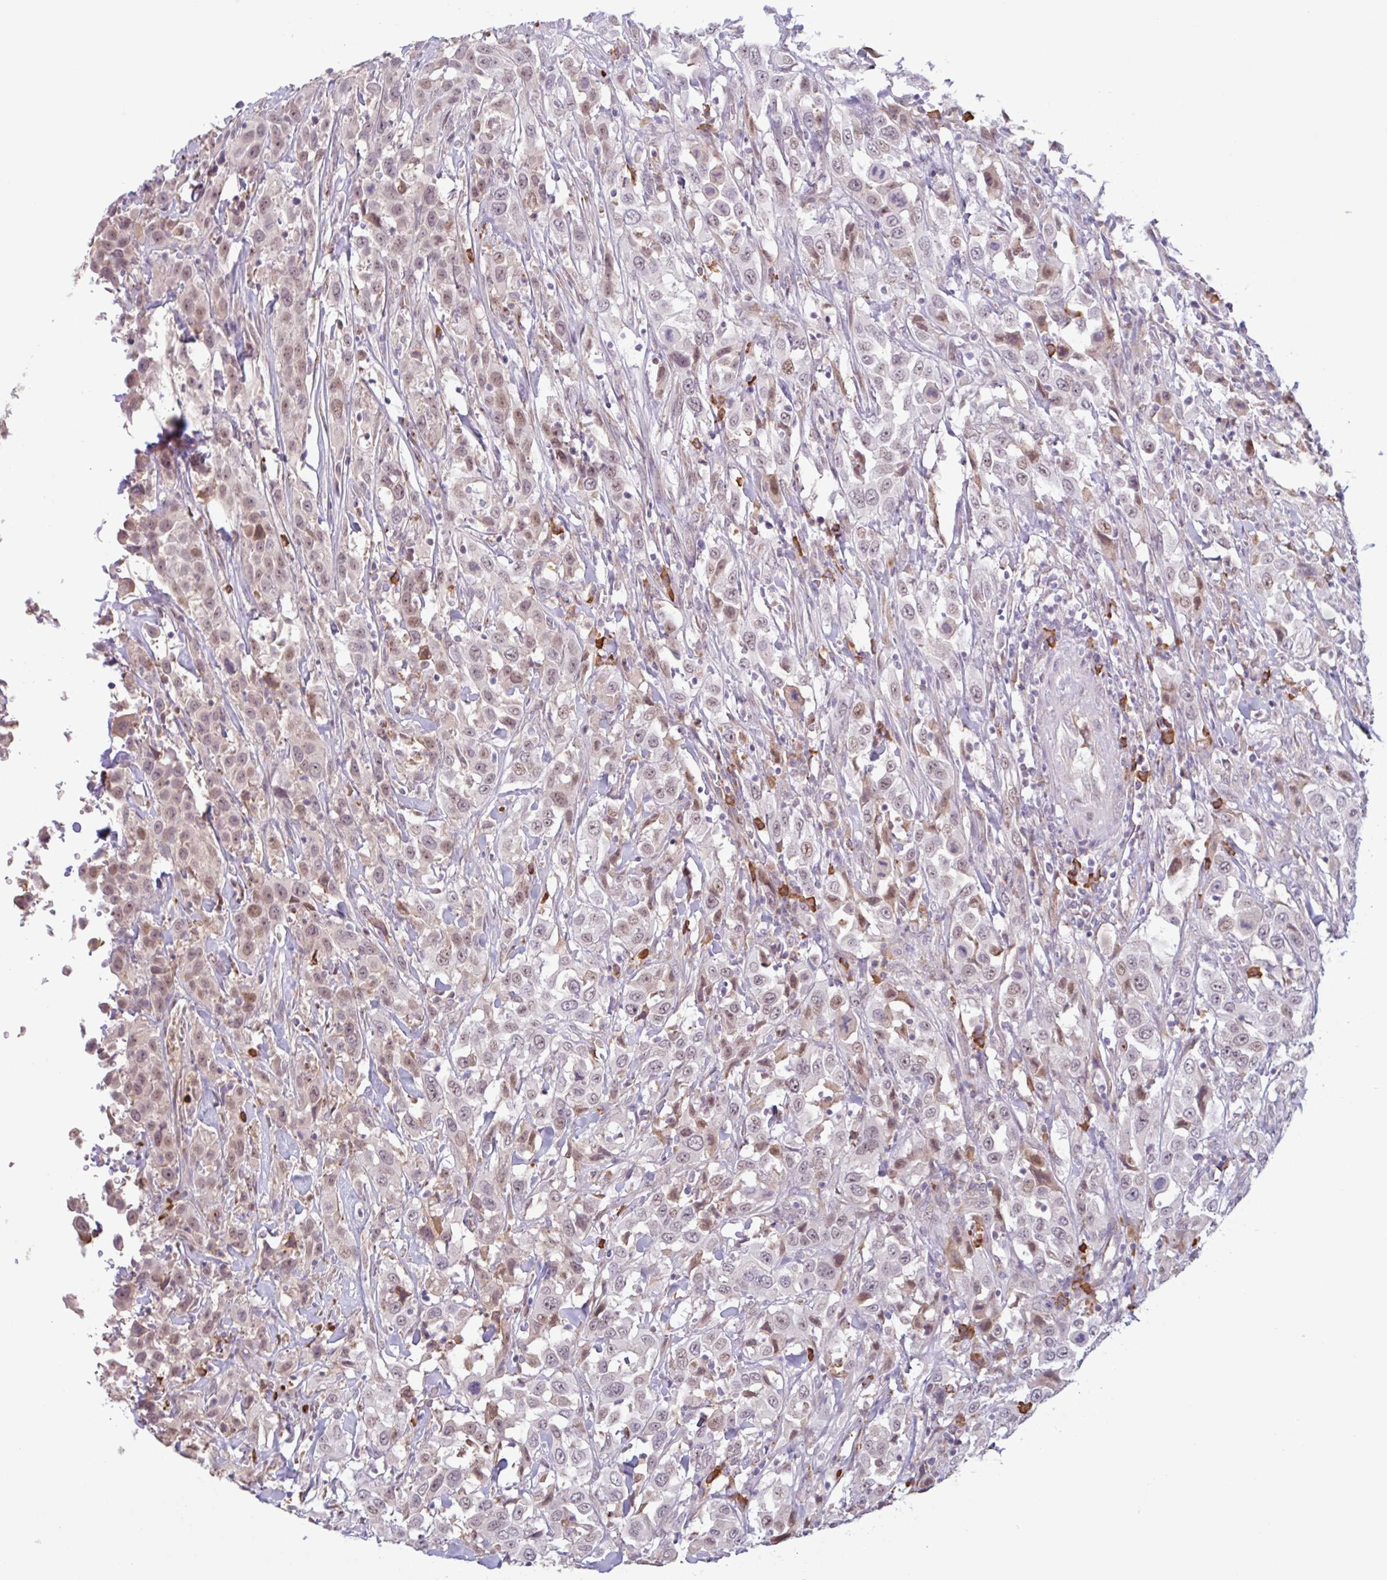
{"staining": {"intensity": "weak", "quantity": ">75%", "location": "nuclear"}, "tissue": "urothelial cancer", "cell_type": "Tumor cells", "image_type": "cancer", "snomed": [{"axis": "morphology", "description": "Urothelial carcinoma, High grade"}, {"axis": "topography", "description": "Urinary bladder"}], "caption": "Immunohistochemical staining of urothelial carcinoma (high-grade) exhibits low levels of weak nuclear protein positivity in approximately >75% of tumor cells.", "gene": "TAF1D", "patient": {"sex": "male", "age": 61}}